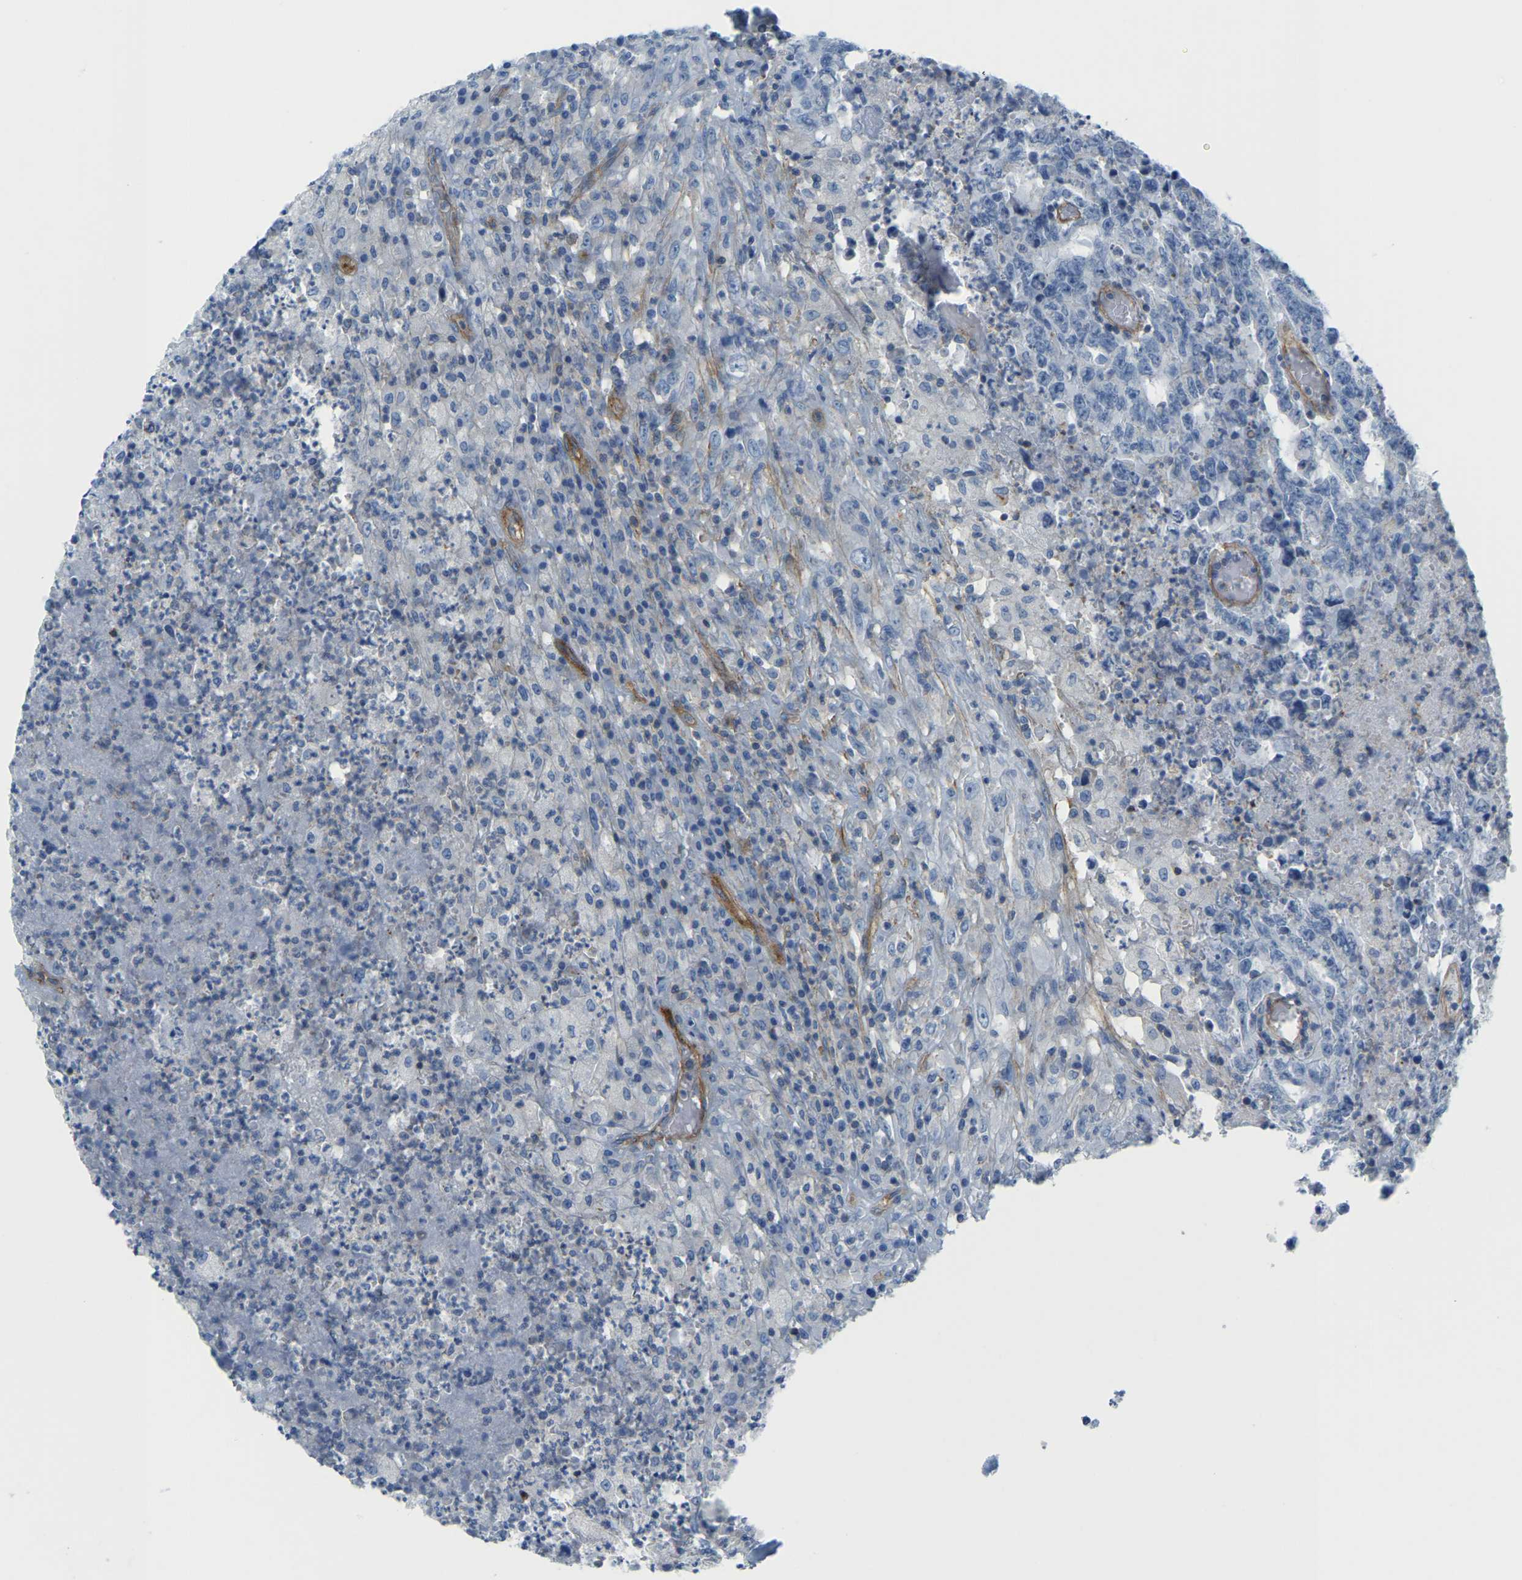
{"staining": {"intensity": "negative", "quantity": "none", "location": "none"}, "tissue": "testis cancer", "cell_type": "Tumor cells", "image_type": "cancer", "snomed": [{"axis": "morphology", "description": "Necrosis, NOS"}, {"axis": "morphology", "description": "Carcinoma, Embryonal, NOS"}, {"axis": "topography", "description": "Testis"}], "caption": "Human embryonal carcinoma (testis) stained for a protein using immunohistochemistry displays no expression in tumor cells.", "gene": "MYL3", "patient": {"sex": "male", "age": 19}}